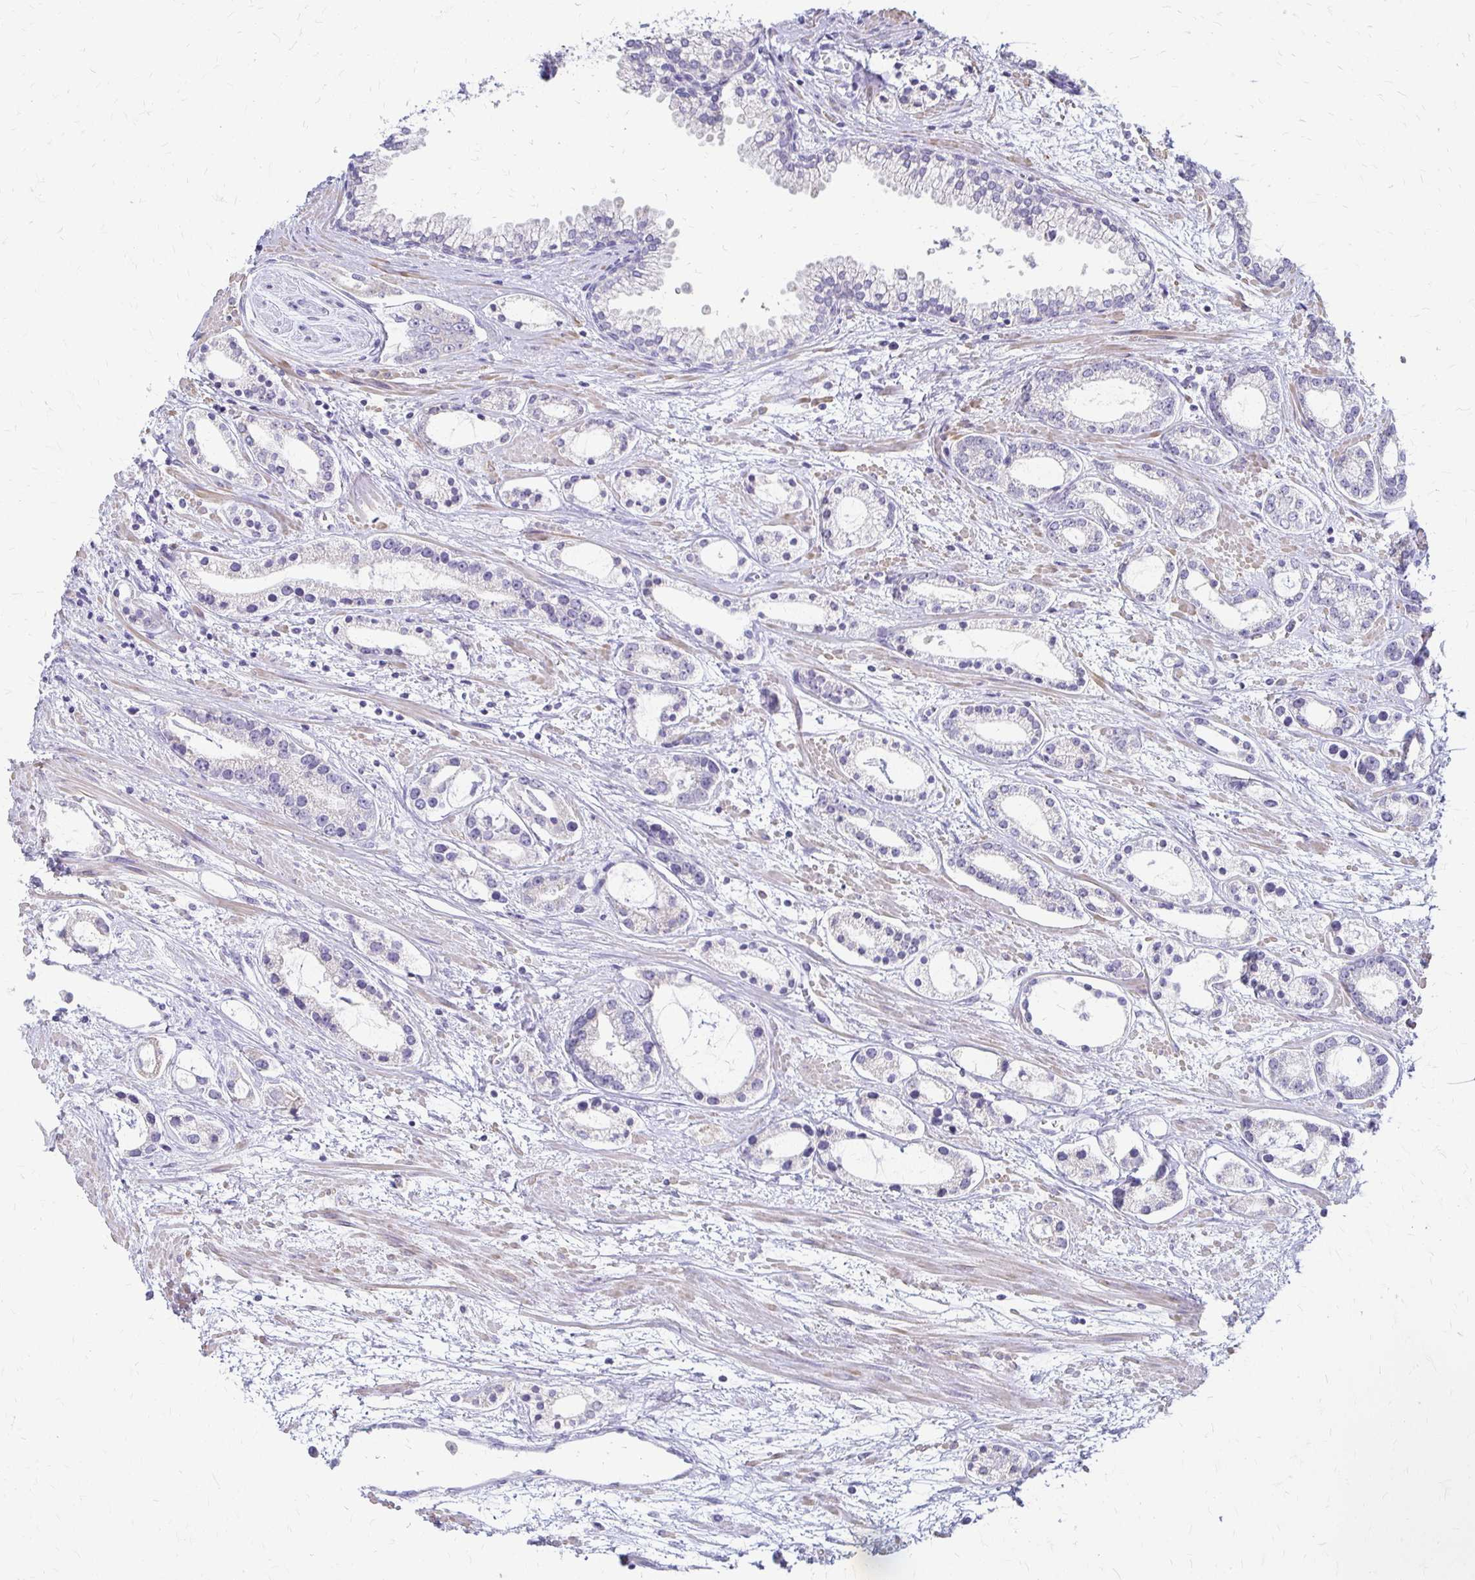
{"staining": {"intensity": "negative", "quantity": "none", "location": "none"}, "tissue": "prostate cancer", "cell_type": "Tumor cells", "image_type": "cancer", "snomed": [{"axis": "morphology", "description": "Adenocarcinoma, Medium grade"}, {"axis": "topography", "description": "Prostate"}], "caption": "A high-resolution photomicrograph shows IHC staining of prostate adenocarcinoma (medium-grade), which shows no significant expression in tumor cells.", "gene": "IVL", "patient": {"sex": "male", "age": 57}}